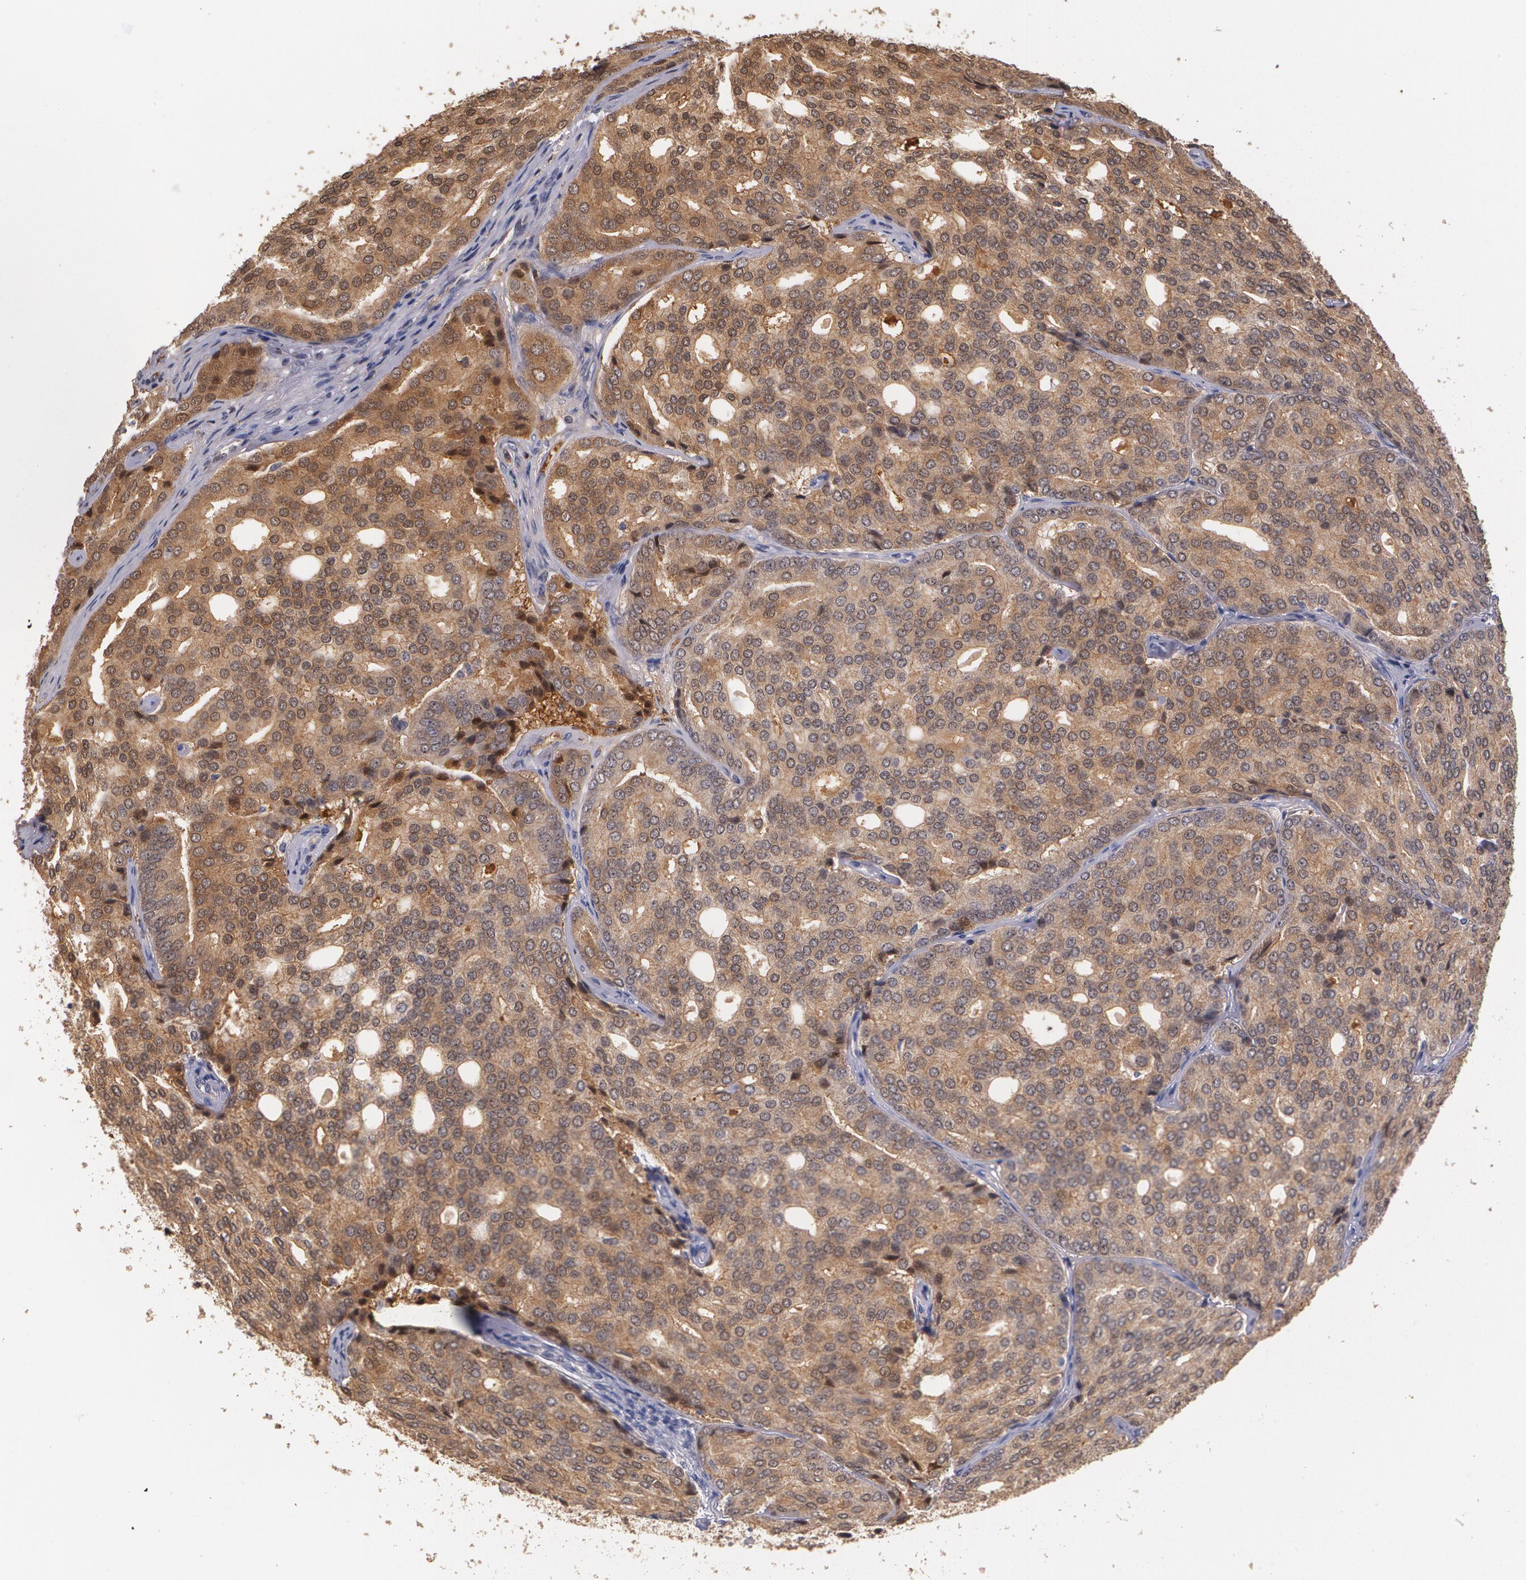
{"staining": {"intensity": "strong", "quantity": ">75%", "location": "cytoplasmic/membranous"}, "tissue": "prostate cancer", "cell_type": "Tumor cells", "image_type": "cancer", "snomed": [{"axis": "morphology", "description": "Adenocarcinoma, High grade"}, {"axis": "topography", "description": "Prostate"}], "caption": "Approximately >75% of tumor cells in prostate cancer demonstrate strong cytoplasmic/membranous protein staining as visualized by brown immunohistochemical staining.", "gene": "PTS", "patient": {"sex": "male", "age": 64}}